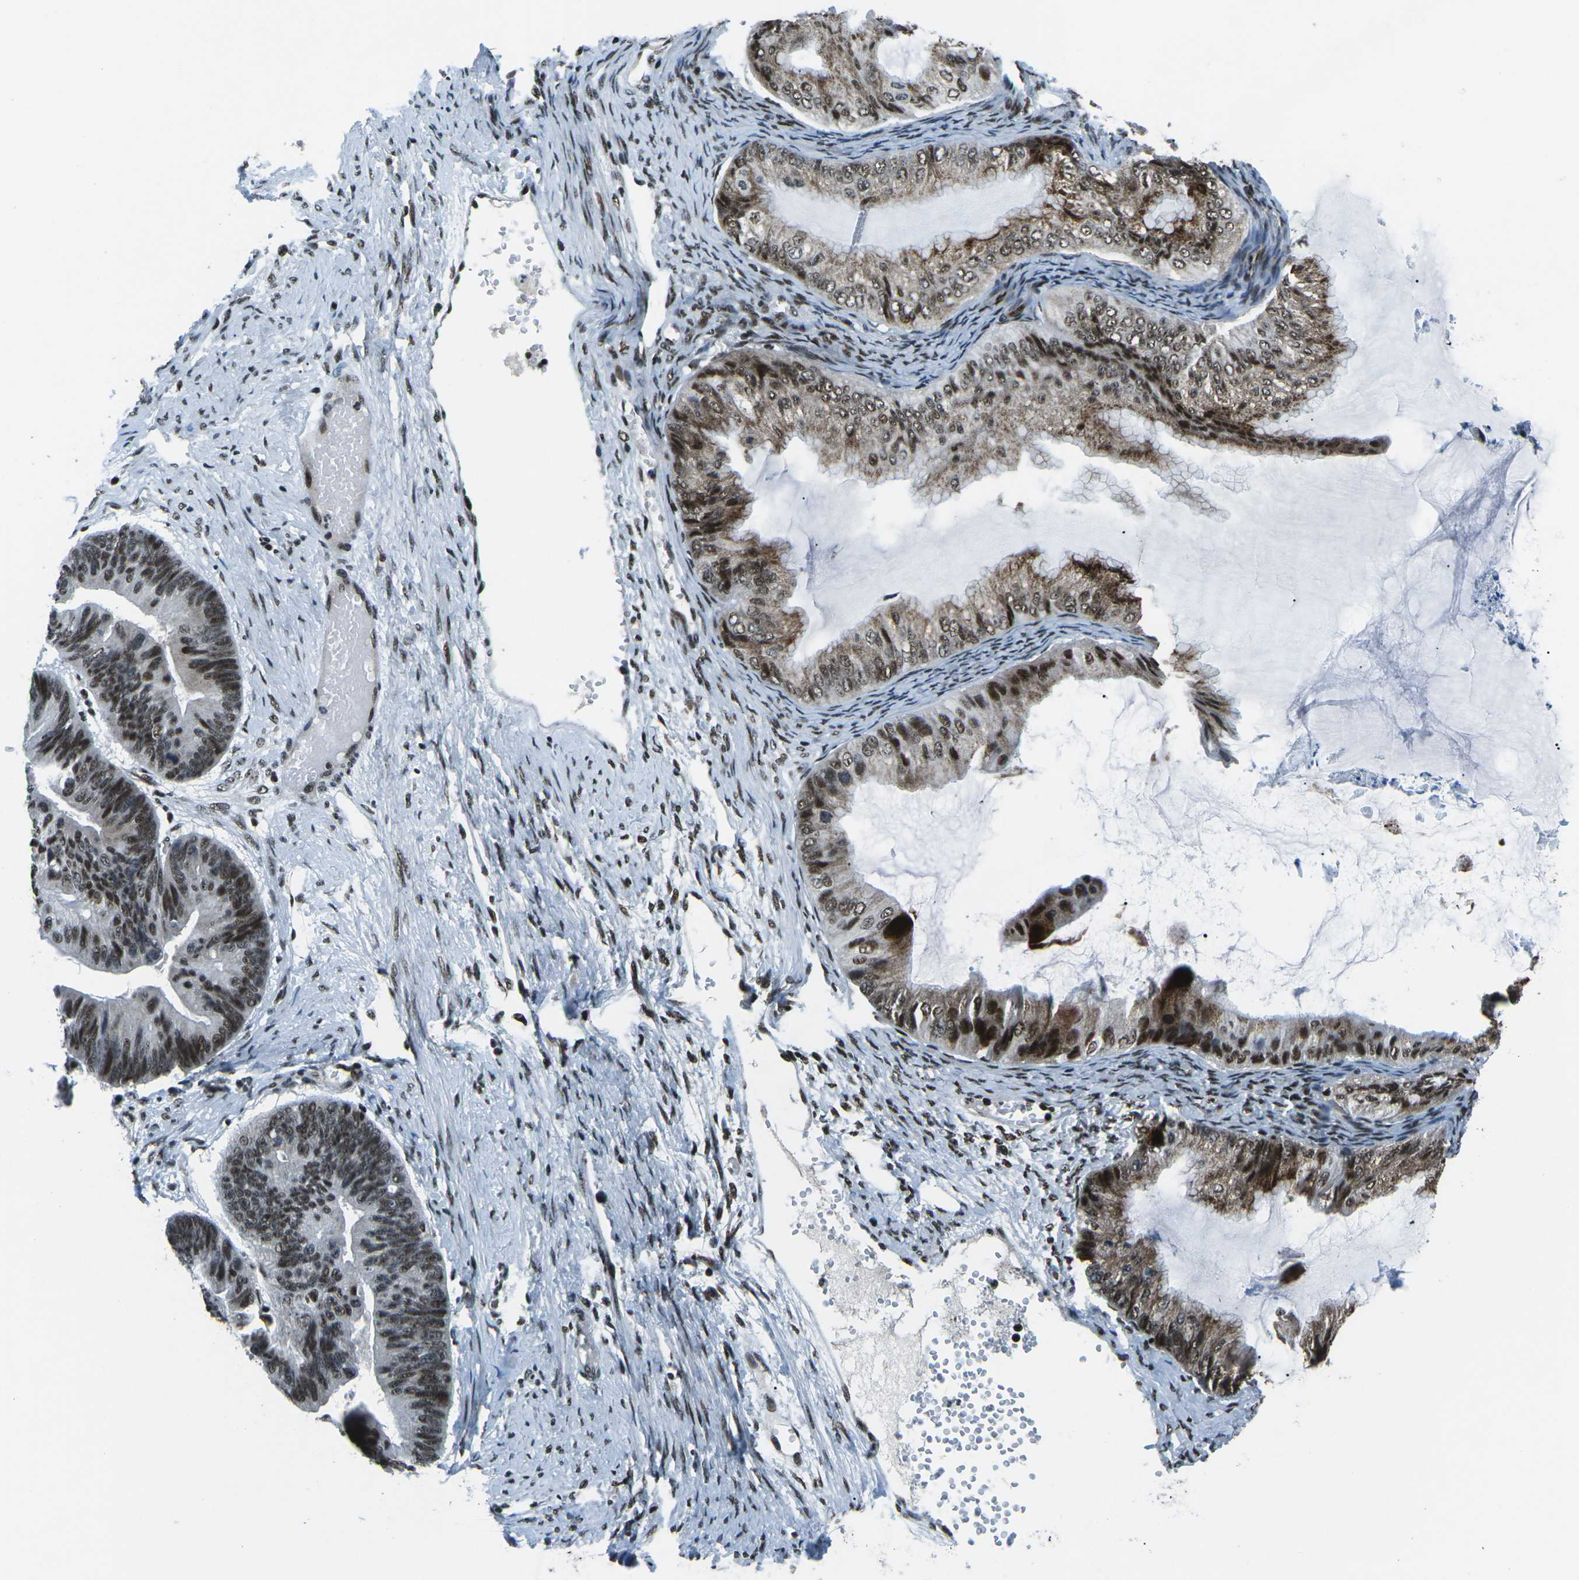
{"staining": {"intensity": "strong", "quantity": ">75%", "location": "cytoplasmic/membranous,nuclear"}, "tissue": "ovarian cancer", "cell_type": "Tumor cells", "image_type": "cancer", "snomed": [{"axis": "morphology", "description": "Cystadenocarcinoma, mucinous, NOS"}, {"axis": "topography", "description": "Ovary"}], "caption": "Tumor cells show high levels of strong cytoplasmic/membranous and nuclear staining in about >75% of cells in human ovarian cancer.", "gene": "RBL2", "patient": {"sex": "female", "age": 61}}